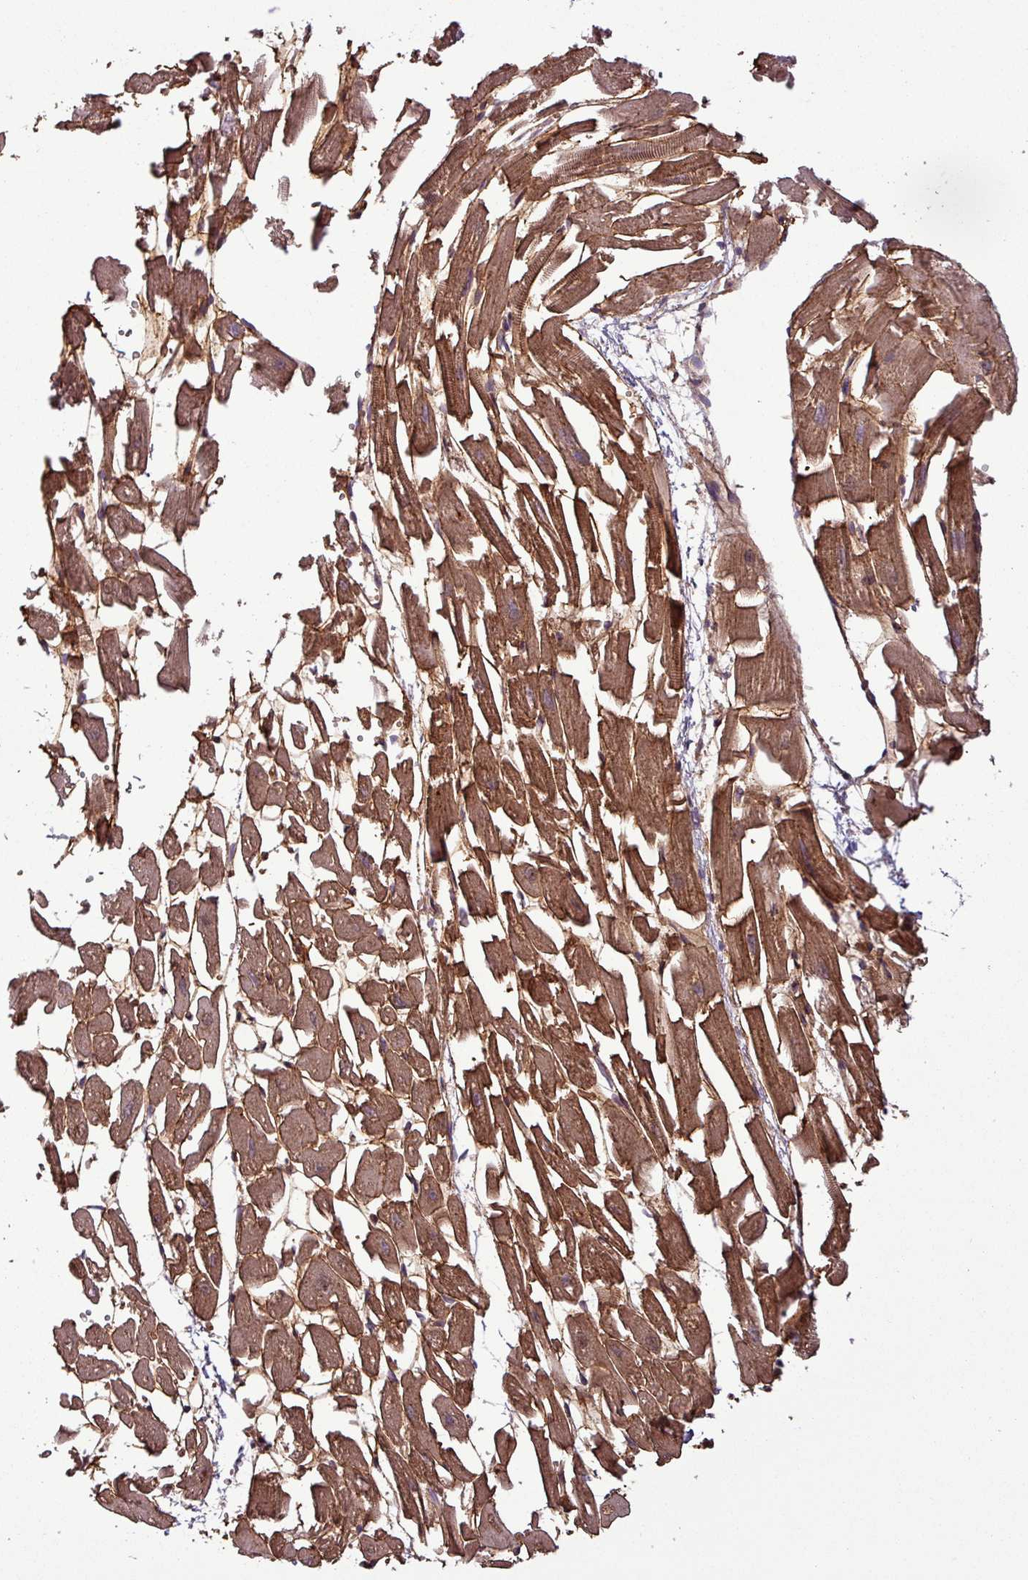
{"staining": {"intensity": "moderate", "quantity": ">75%", "location": "cytoplasmic/membranous"}, "tissue": "heart muscle", "cell_type": "Cardiomyocytes", "image_type": "normal", "snomed": [{"axis": "morphology", "description": "Normal tissue, NOS"}, {"axis": "topography", "description": "Heart"}], "caption": "Brown immunohistochemical staining in normal heart muscle reveals moderate cytoplasmic/membranous staining in about >75% of cardiomyocytes.", "gene": "NT5C3A", "patient": {"sex": "female", "age": 64}}